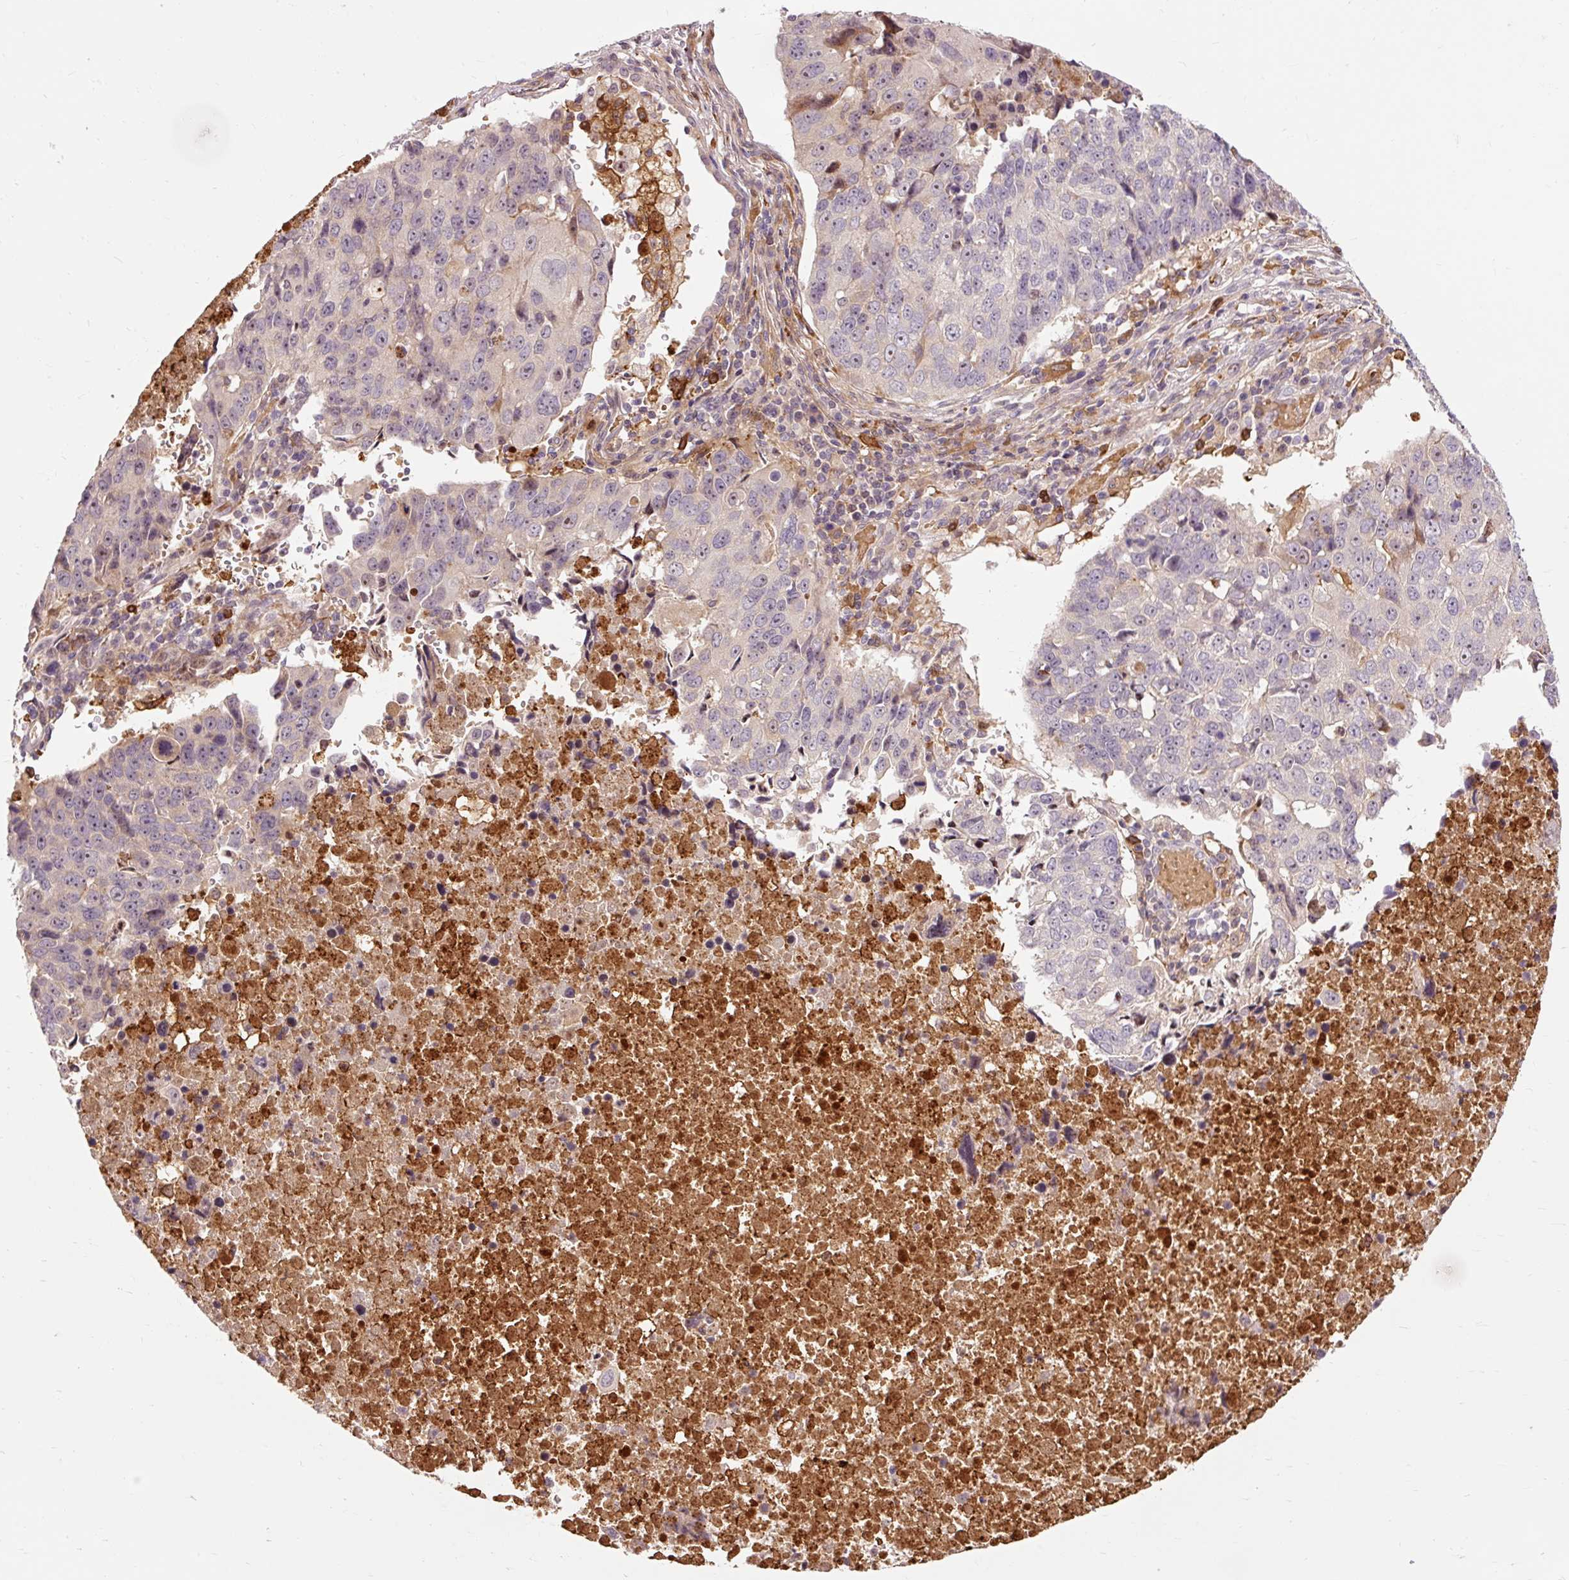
{"staining": {"intensity": "negative", "quantity": "none", "location": "none"}, "tissue": "lung cancer", "cell_type": "Tumor cells", "image_type": "cancer", "snomed": [{"axis": "morphology", "description": "Squamous cell carcinoma, NOS"}, {"axis": "topography", "description": "Lung"}], "caption": "Tumor cells are negative for protein expression in human lung cancer.", "gene": "CEBPZ", "patient": {"sex": "female", "age": 66}}